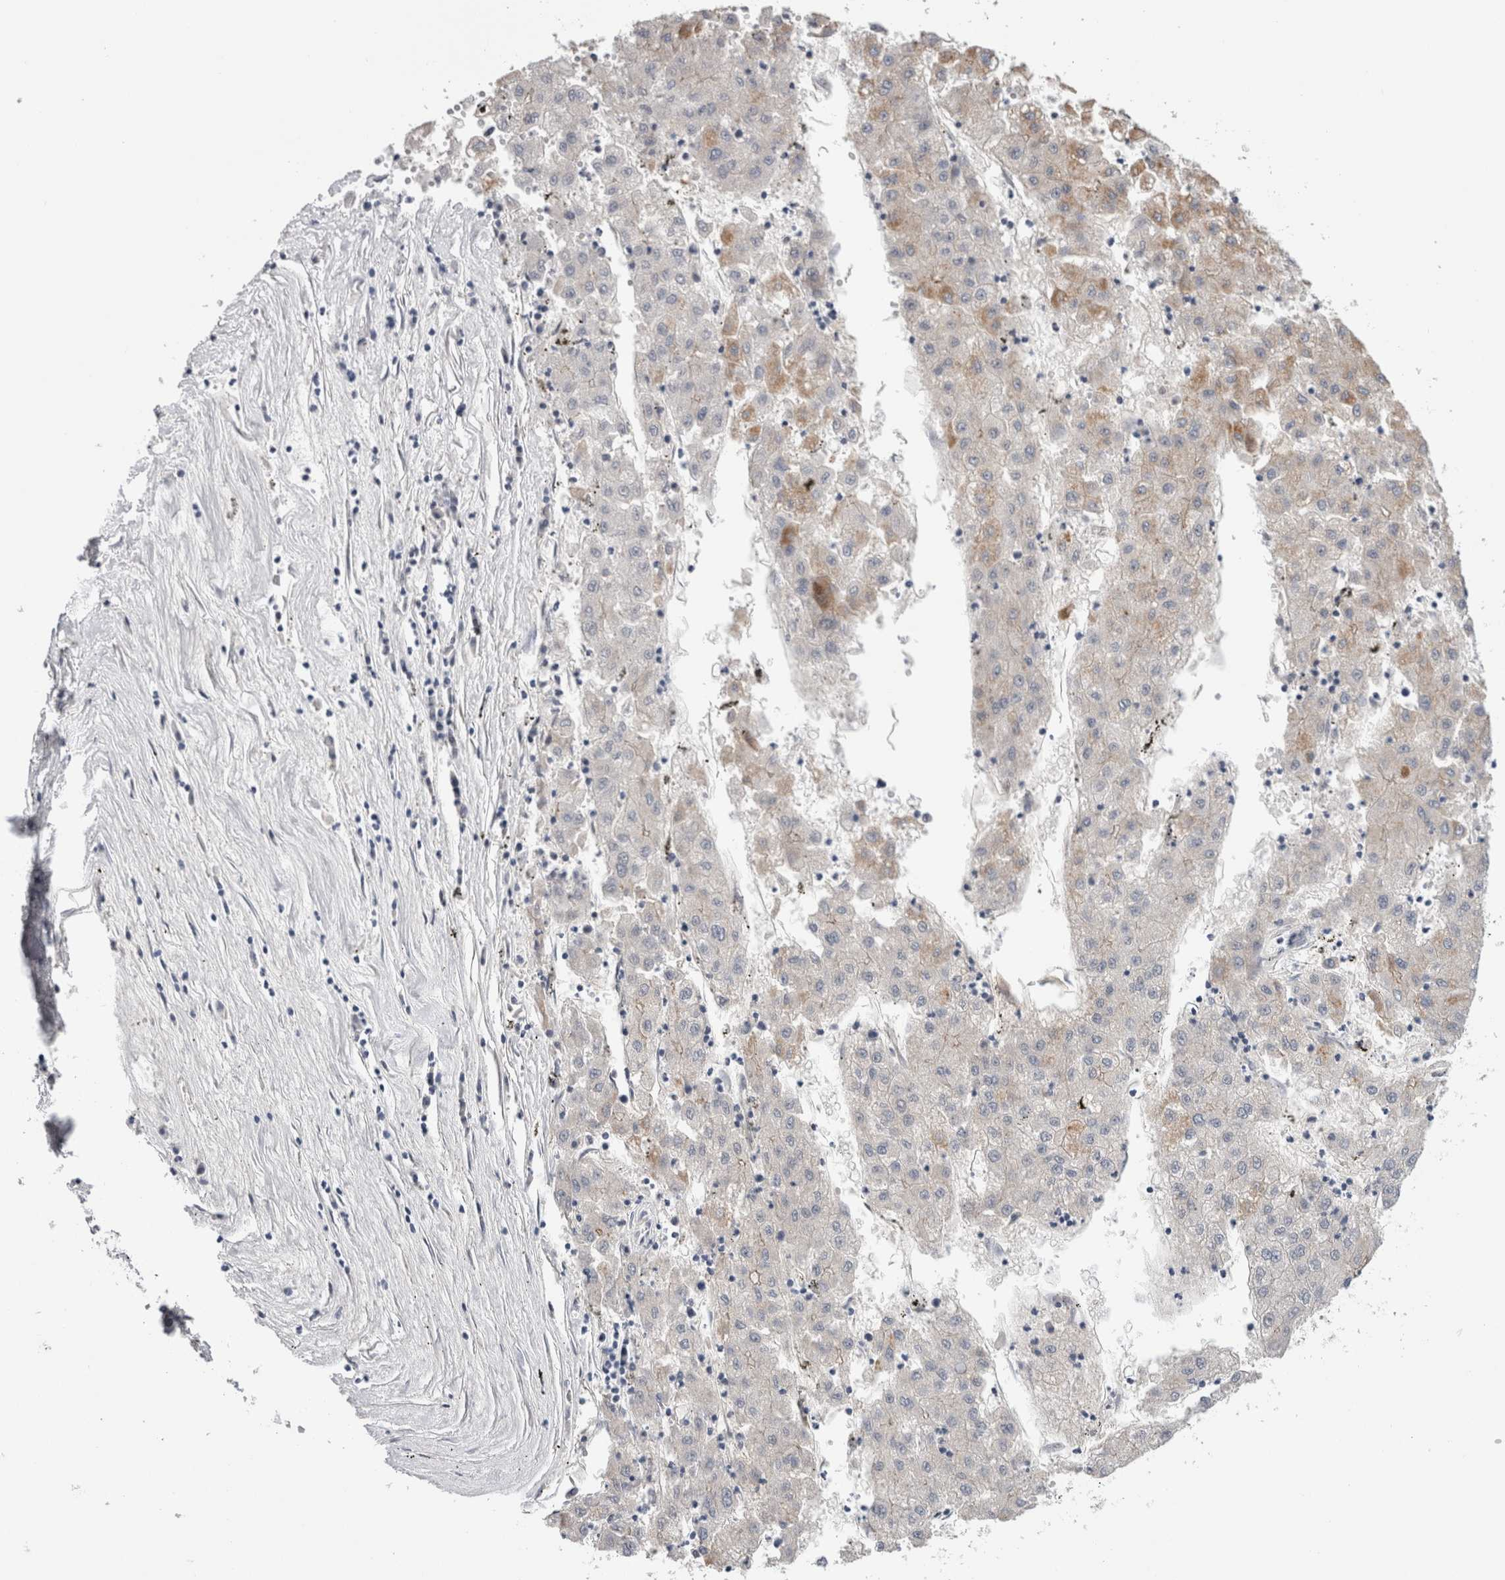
{"staining": {"intensity": "moderate", "quantity": "<25%", "location": "cytoplasmic/membranous"}, "tissue": "liver cancer", "cell_type": "Tumor cells", "image_type": "cancer", "snomed": [{"axis": "morphology", "description": "Carcinoma, Hepatocellular, NOS"}, {"axis": "topography", "description": "Liver"}], "caption": "Protein analysis of liver hepatocellular carcinoma tissue displays moderate cytoplasmic/membranous staining in approximately <25% of tumor cells.", "gene": "TAFA5", "patient": {"sex": "male", "age": 72}}